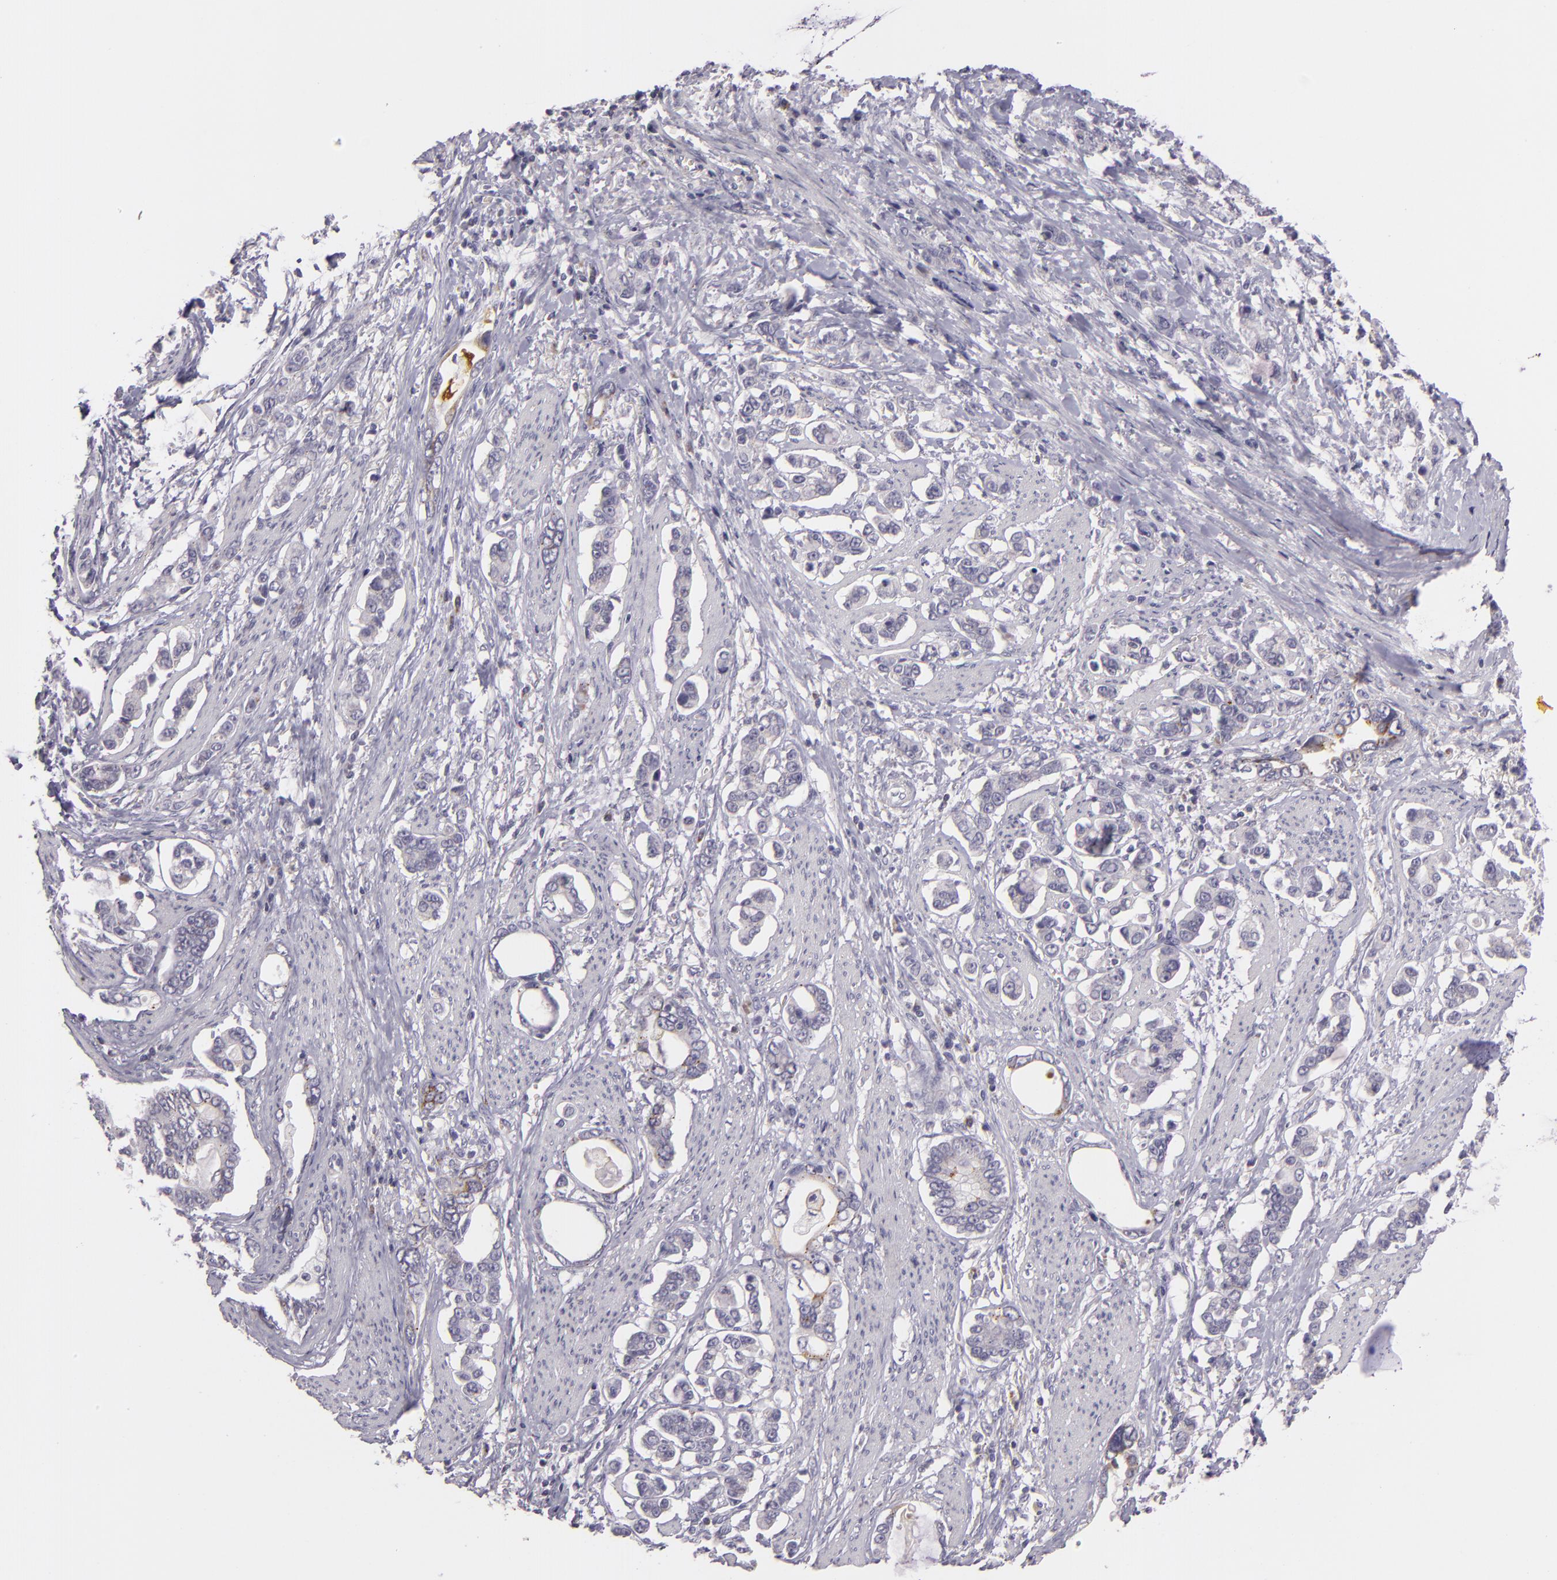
{"staining": {"intensity": "negative", "quantity": "none", "location": "none"}, "tissue": "stomach cancer", "cell_type": "Tumor cells", "image_type": "cancer", "snomed": [{"axis": "morphology", "description": "Adenocarcinoma, NOS"}, {"axis": "topography", "description": "Stomach"}], "caption": "Immunohistochemical staining of human adenocarcinoma (stomach) demonstrates no significant expression in tumor cells. (DAB IHC with hematoxylin counter stain).", "gene": "CILK1", "patient": {"sex": "male", "age": 78}}